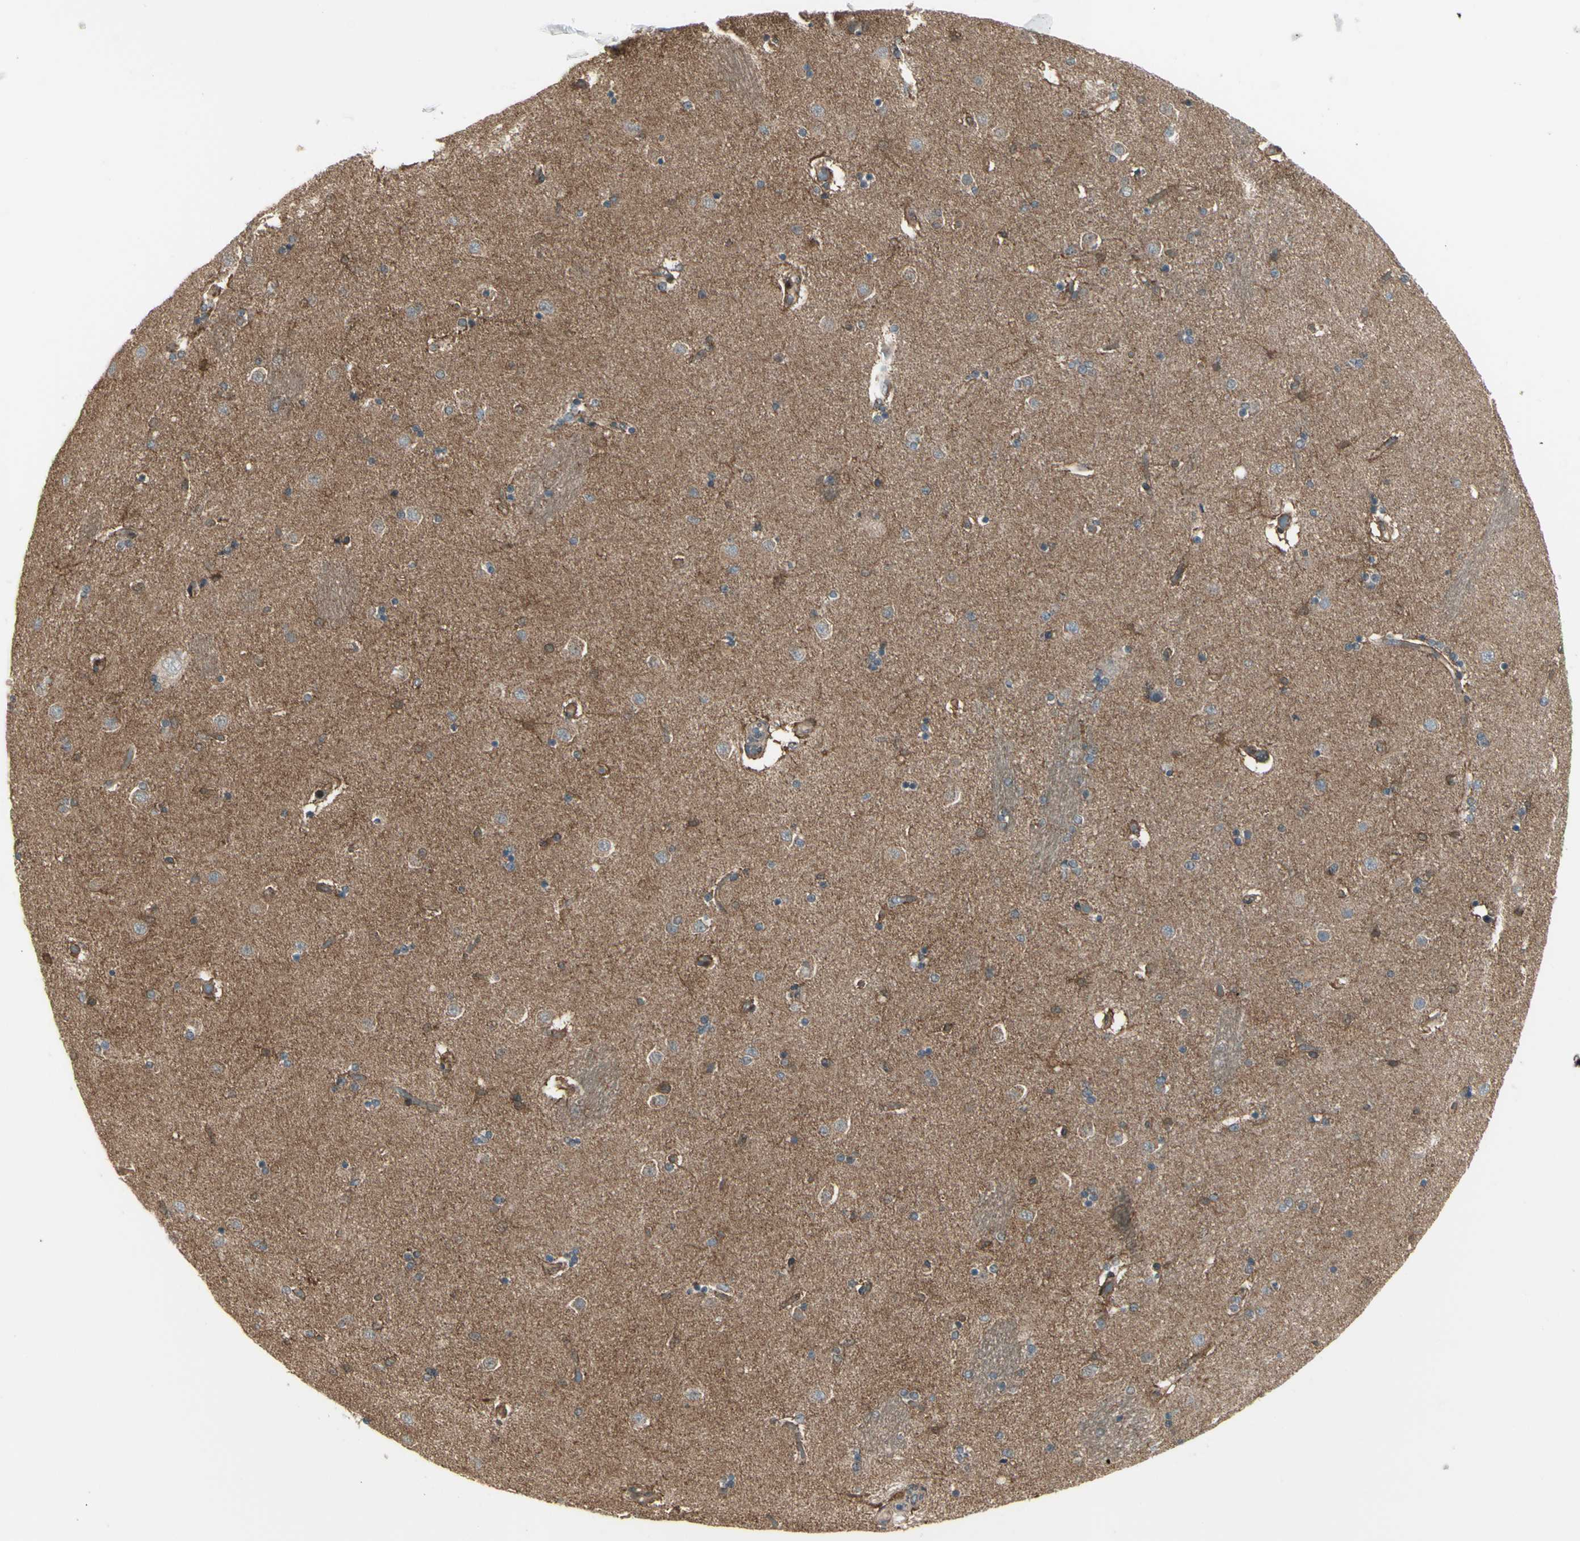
{"staining": {"intensity": "negative", "quantity": "none", "location": "none"}, "tissue": "caudate", "cell_type": "Glial cells", "image_type": "normal", "snomed": [{"axis": "morphology", "description": "Normal tissue, NOS"}, {"axis": "topography", "description": "Lateral ventricle wall"}], "caption": "DAB (3,3'-diaminobenzidine) immunohistochemical staining of unremarkable human caudate demonstrates no significant positivity in glial cells.", "gene": "NAXD", "patient": {"sex": "female", "age": 54}}